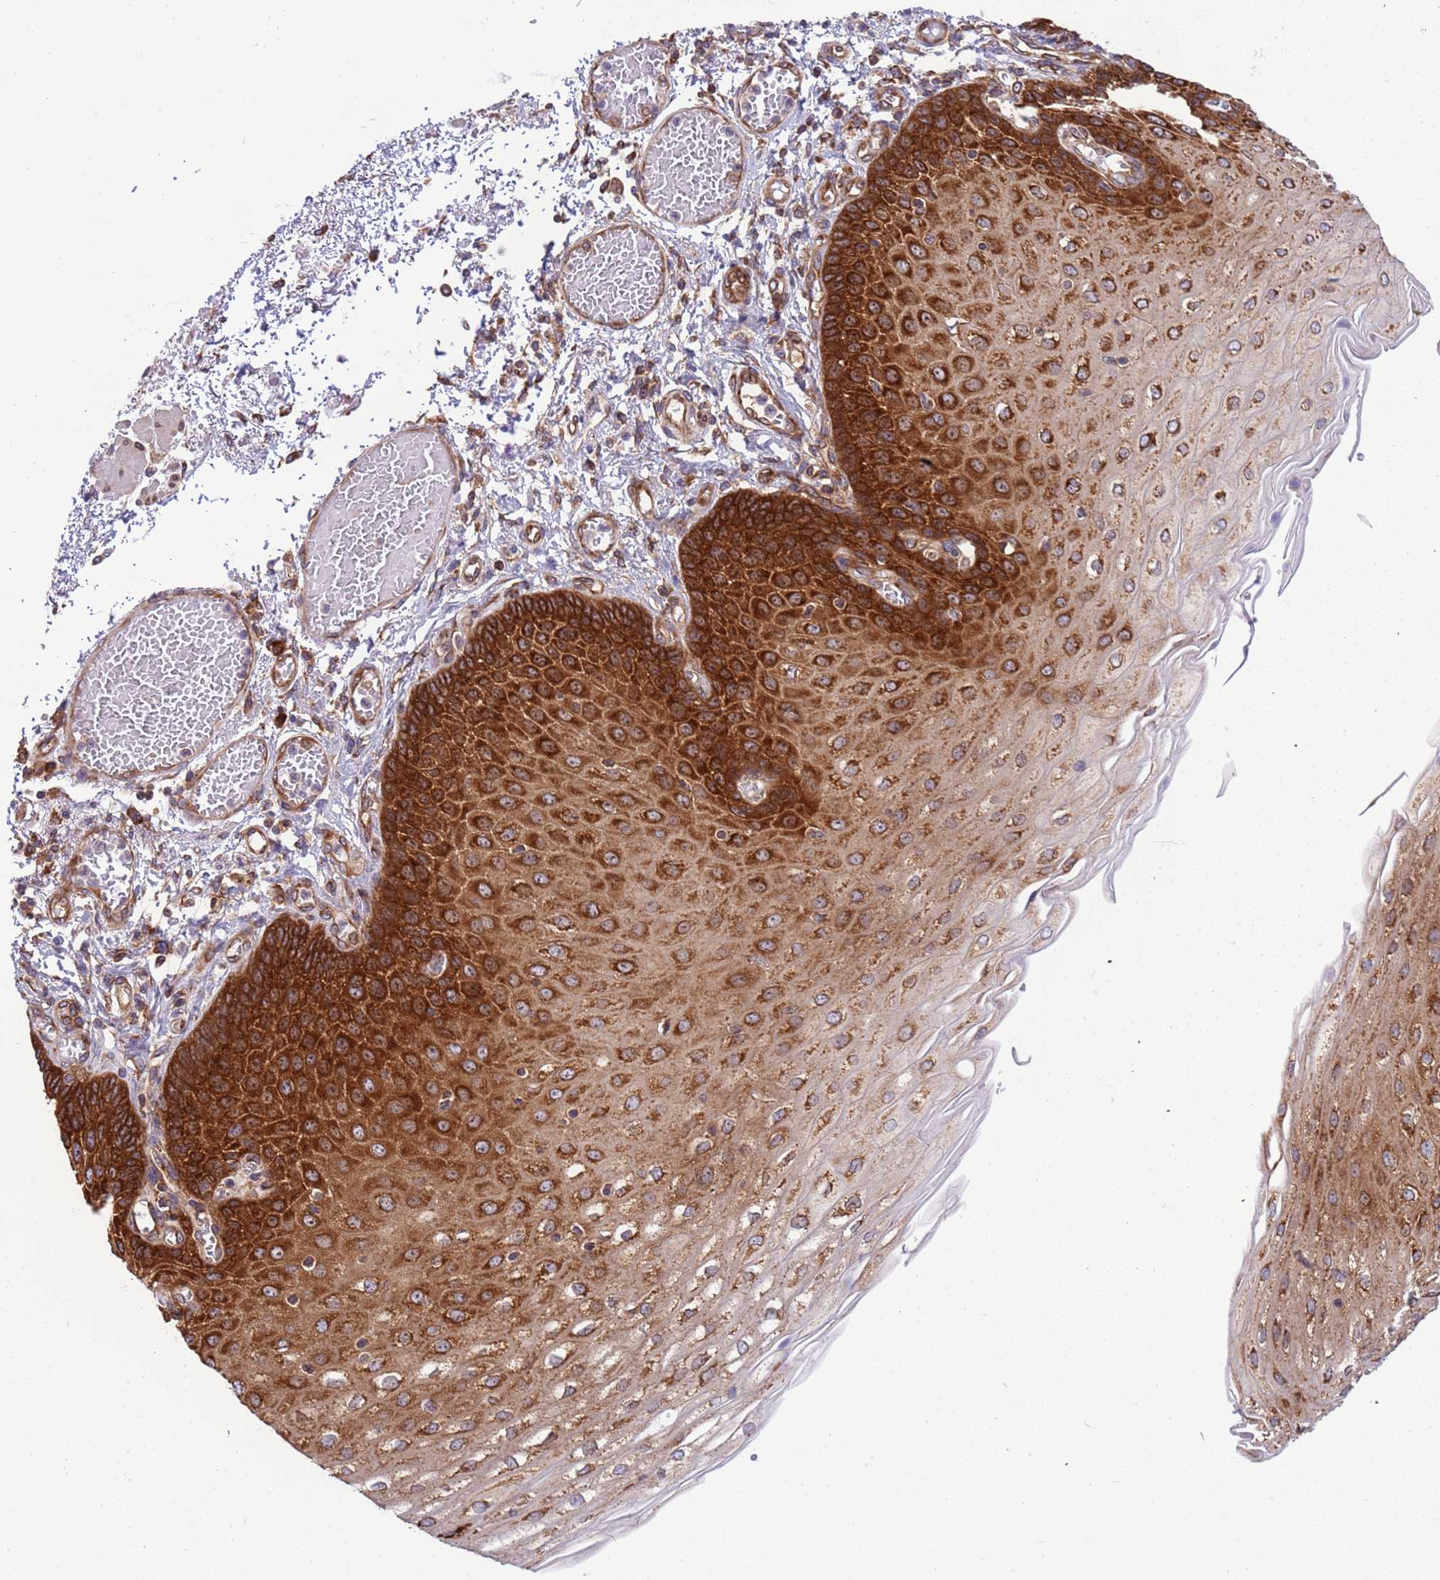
{"staining": {"intensity": "strong", "quantity": ">75%", "location": "cytoplasmic/membranous"}, "tissue": "esophagus", "cell_type": "Squamous epithelial cells", "image_type": "normal", "snomed": [{"axis": "morphology", "description": "Normal tissue, NOS"}, {"axis": "topography", "description": "Esophagus"}], "caption": "Immunohistochemistry (IHC) (DAB) staining of benign human esophagus reveals strong cytoplasmic/membranous protein positivity in about >75% of squamous epithelial cells. (Stains: DAB in brown, nuclei in blue, Microscopy: brightfield microscopy at high magnification).", "gene": "RPL36", "patient": {"sex": "male", "age": 81}}